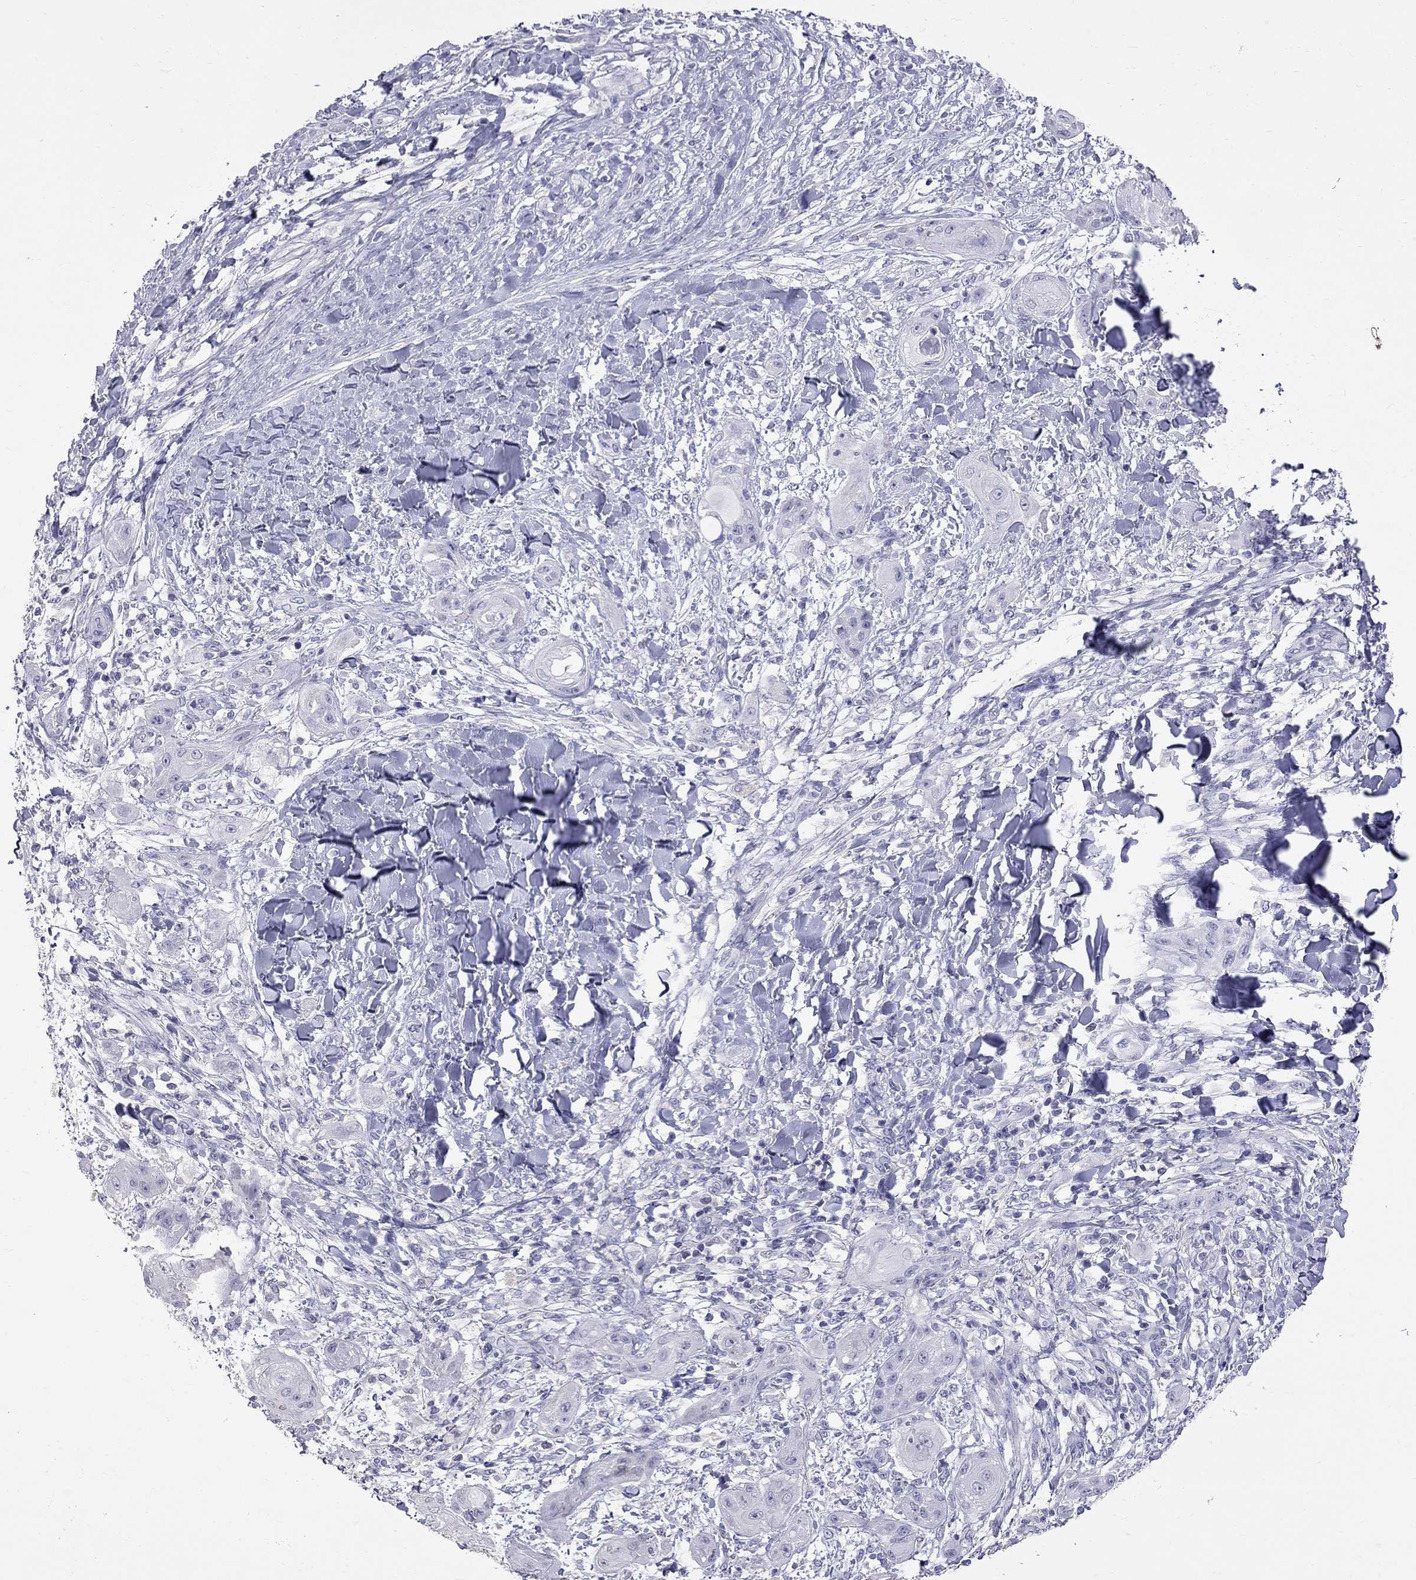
{"staining": {"intensity": "negative", "quantity": "none", "location": "none"}, "tissue": "skin cancer", "cell_type": "Tumor cells", "image_type": "cancer", "snomed": [{"axis": "morphology", "description": "Squamous cell carcinoma, NOS"}, {"axis": "topography", "description": "Skin"}], "caption": "Immunohistochemistry micrograph of neoplastic tissue: skin cancer stained with DAB (3,3'-diaminobenzidine) reveals no significant protein staining in tumor cells.", "gene": "CFAP91", "patient": {"sex": "male", "age": 62}}